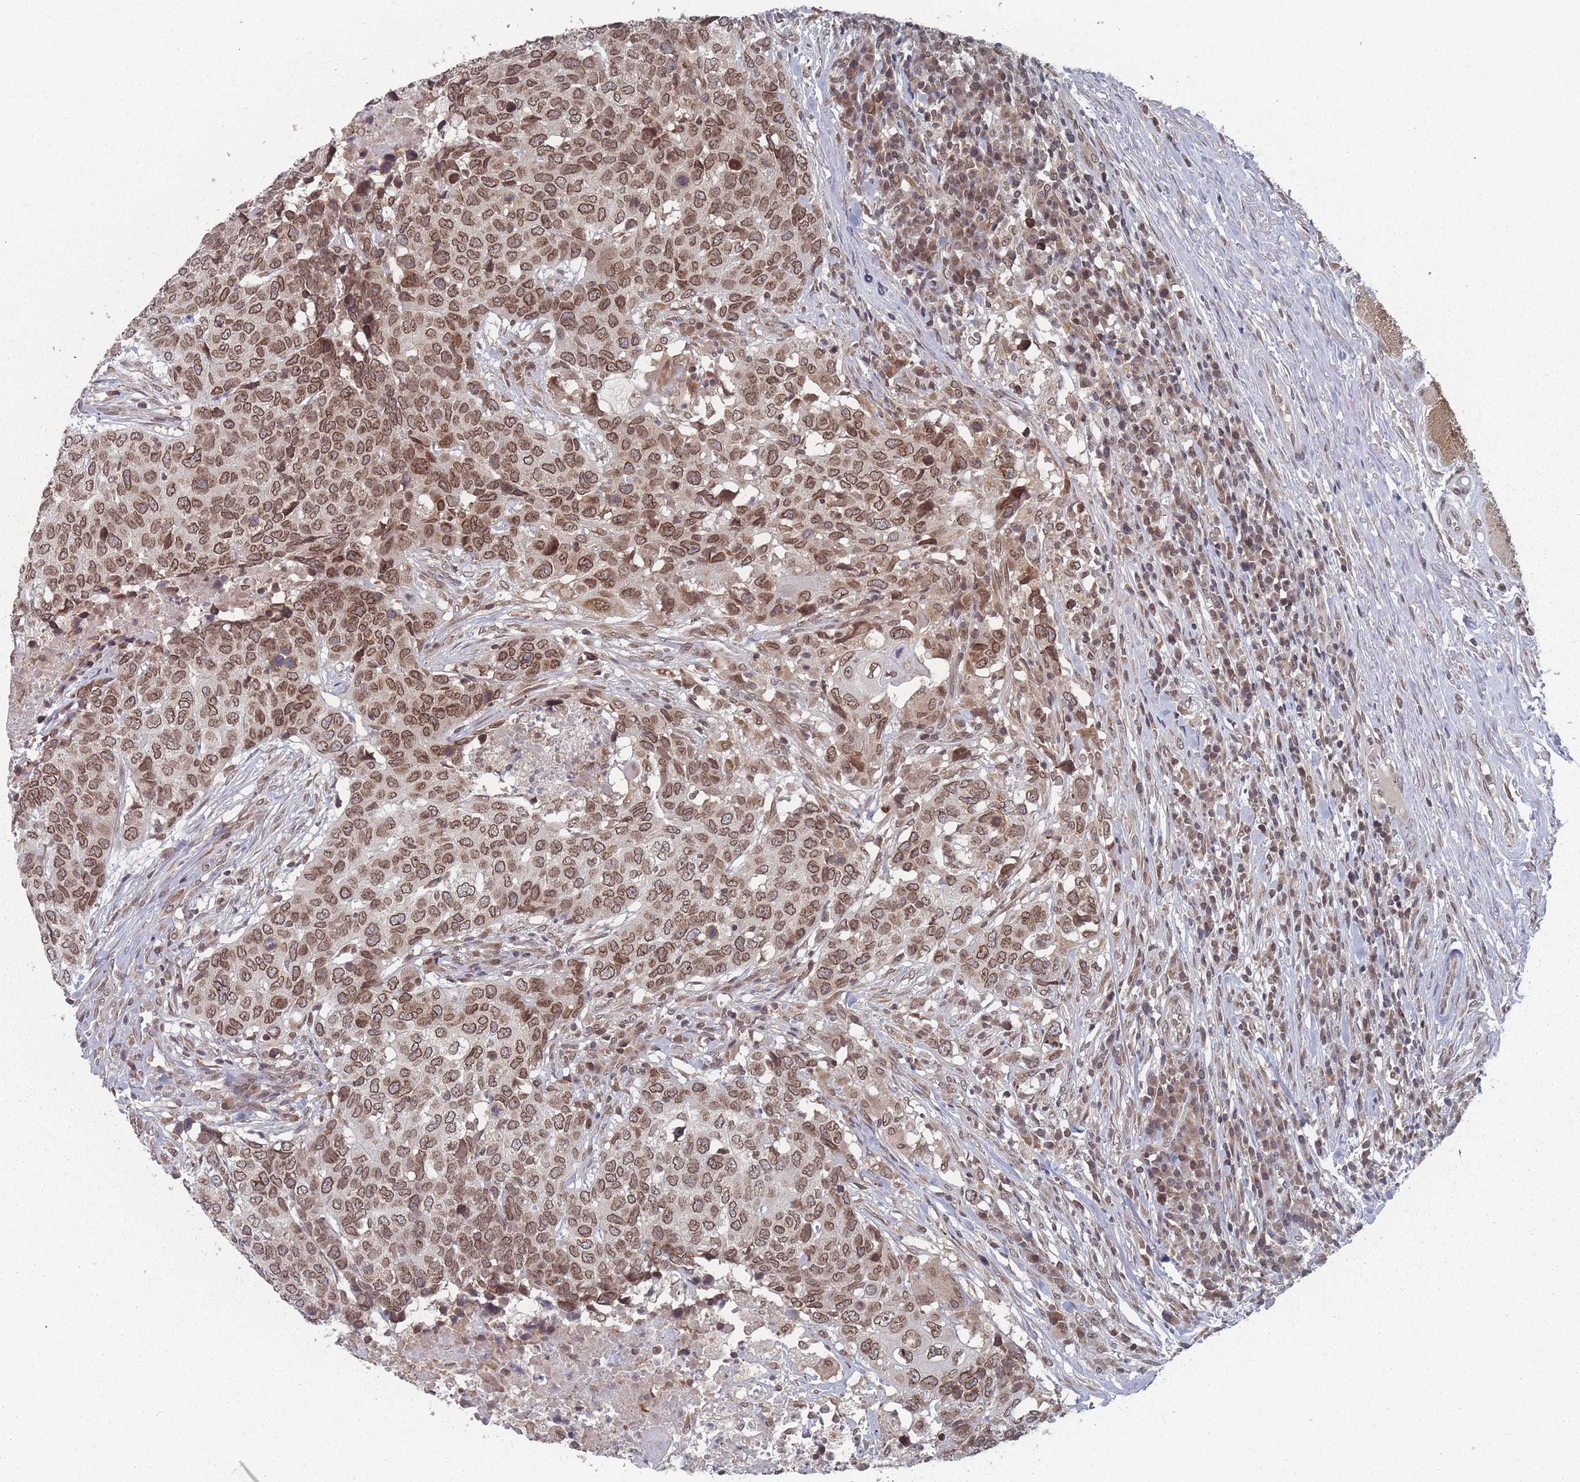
{"staining": {"intensity": "moderate", "quantity": ">75%", "location": "cytoplasmic/membranous,nuclear"}, "tissue": "head and neck cancer", "cell_type": "Tumor cells", "image_type": "cancer", "snomed": [{"axis": "morphology", "description": "Normal tissue, NOS"}, {"axis": "morphology", "description": "Squamous cell carcinoma, NOS"}, {"axis": "topography", "description": "Skeletal muscle"}, {"axis": "topography", "description": "Vascular tissue"}, {"axis": "topography", "description": "Peripheral nerve tissue"}, {"axis": "topography", "description": "Head-Neck"}], "caption": "IHC micrograph of human head and neck cancer (squamous cell carcinoma) stained for a protein (brown), which displays medium levels of moderate cytoplasmic/membranous and nuclear expression in about >75% of tumor cells.", "gene": "TBC1D25", "patient": {"sex": "male", "age": 66}}